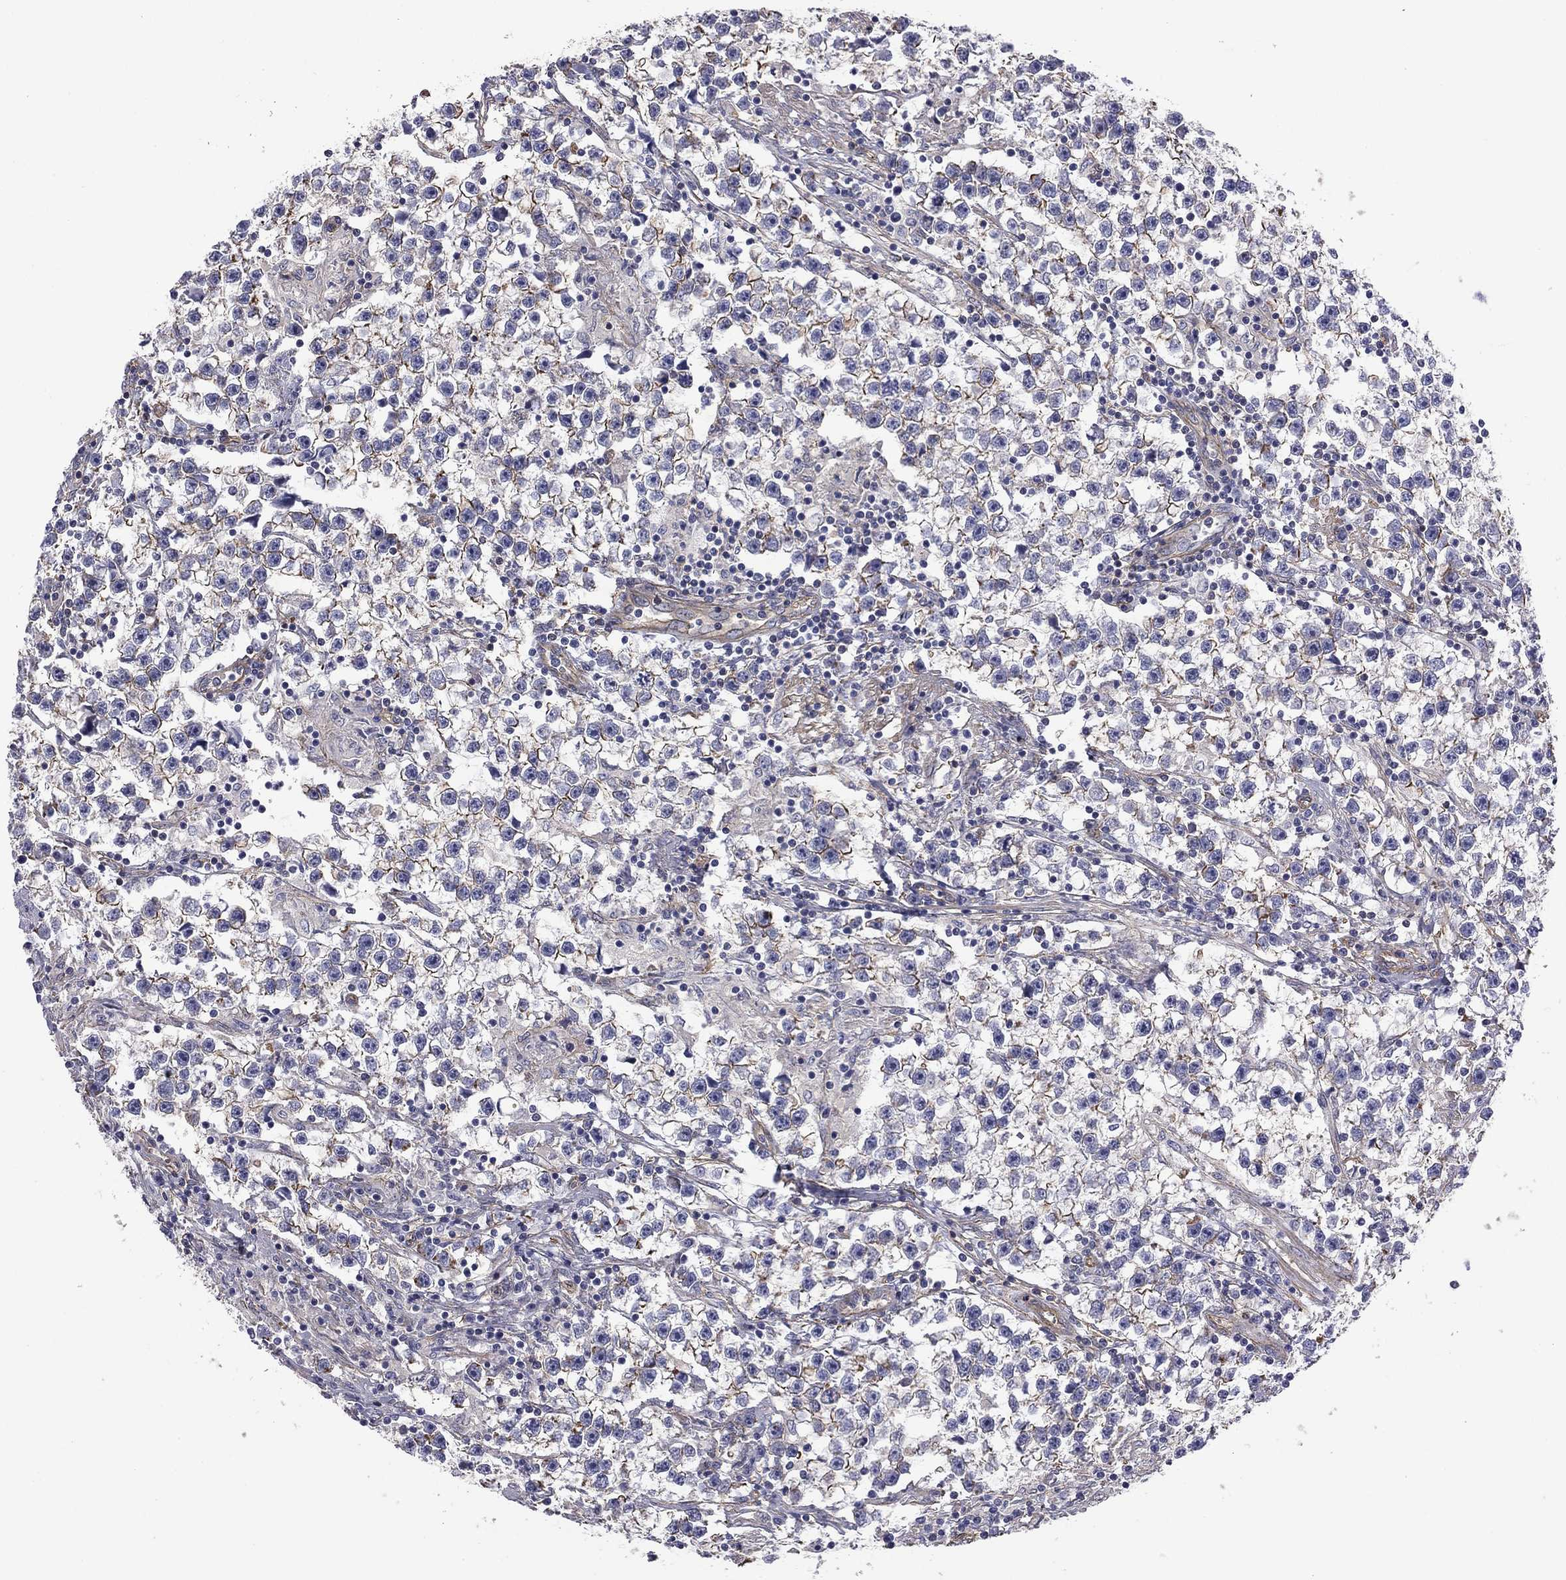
{"staining": {"intensity": "moderate", "quantity": "<25%", "location": "cytoplasmic/membranous"}, "tissue": "testis cancer", "cell_type": "Tumor cells", "image_type": "cancer", "snomed": [{"axis": "morphology", "description": "Seminoma, NOS"}, {"axis": "topography", "description": "Testis"}], "caption": "A brown stain labels moderate cytoplasmic/membranous expression of a protein in human testis seminoma tumor cells.", "gene": "TCHH", "patient": {"sex": "male", "age": 59}}